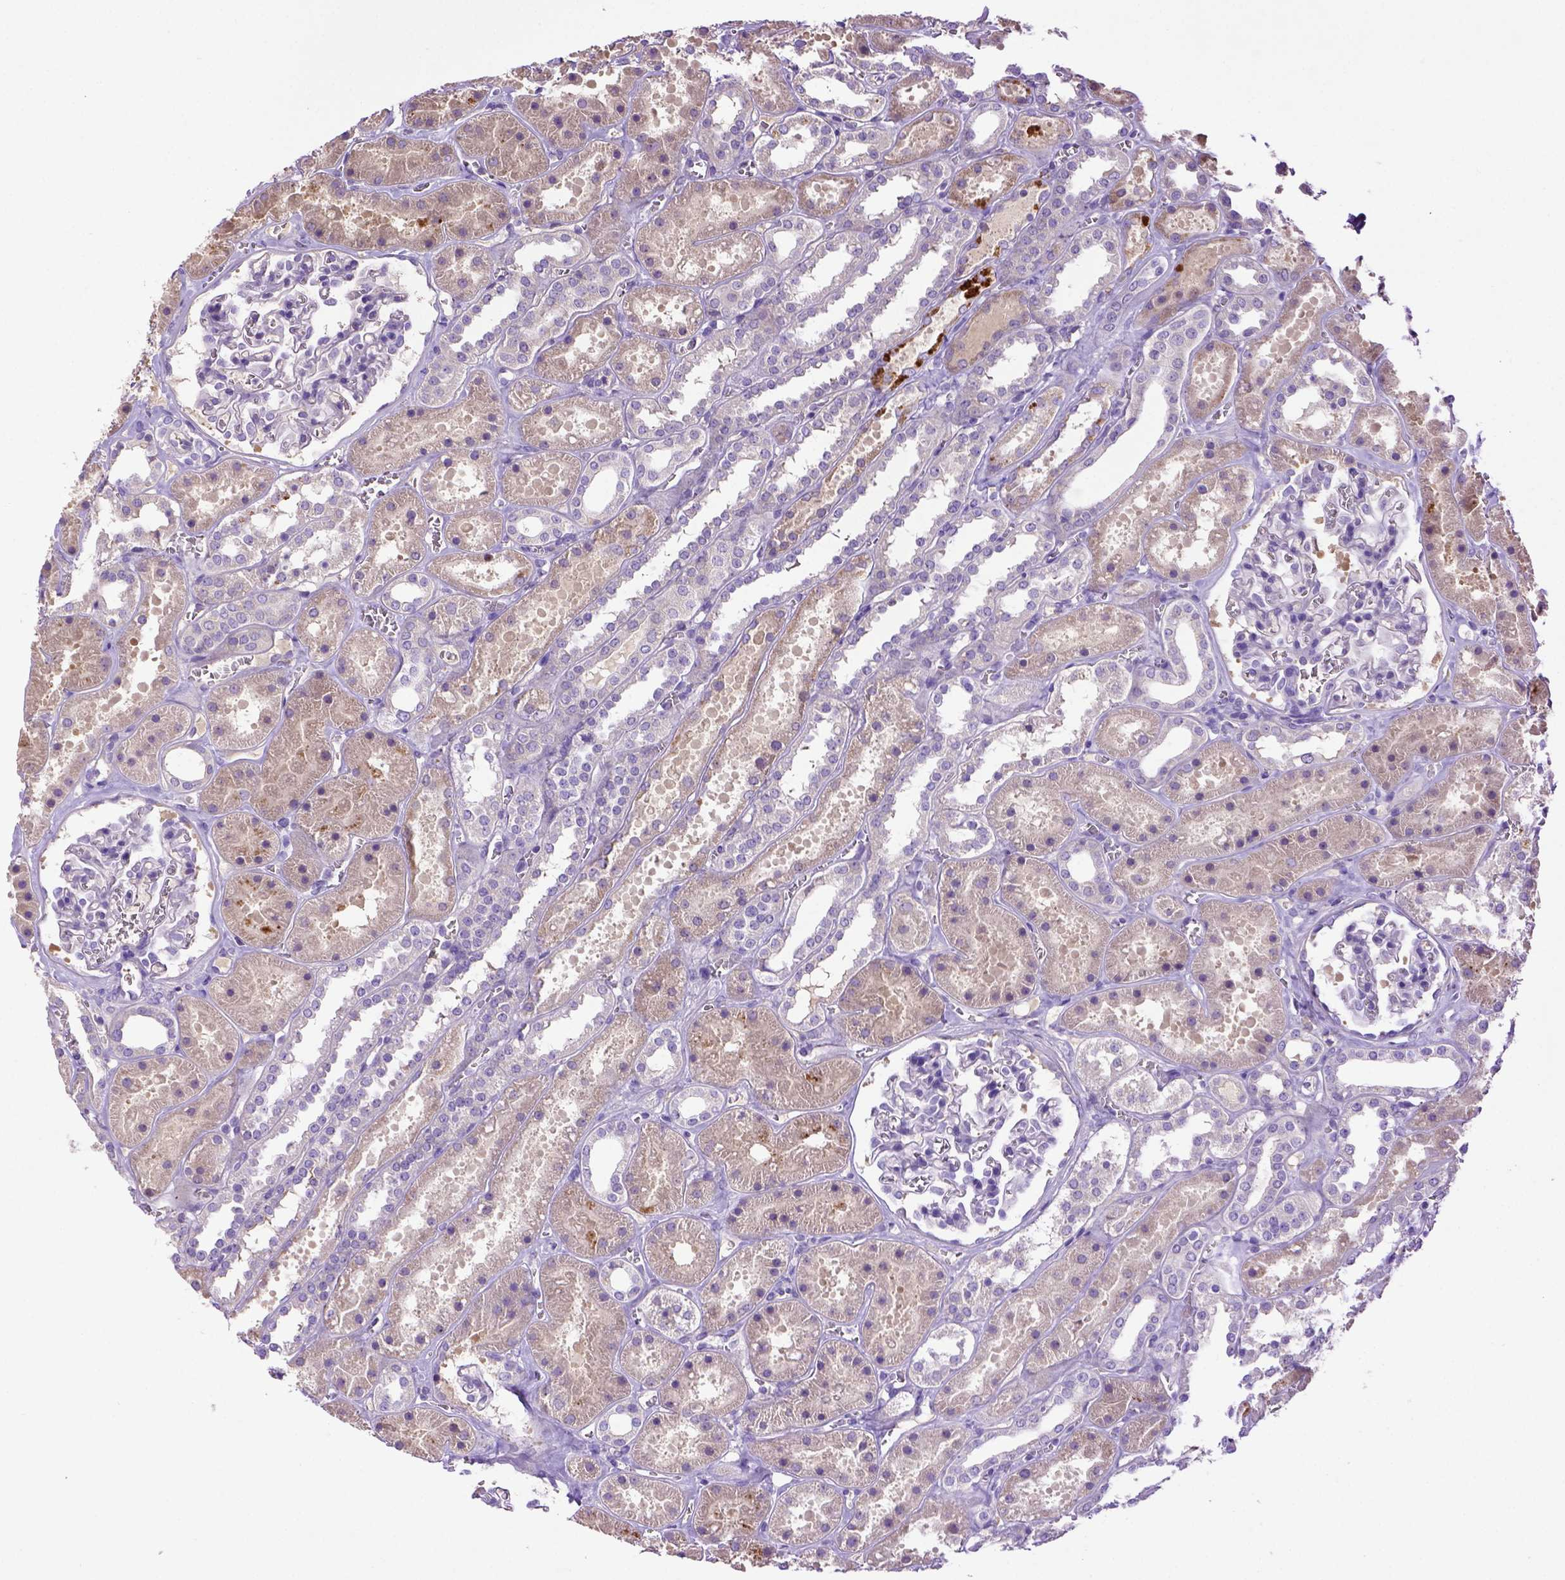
{"staining": {"intensity": "negative", "quantity": "none", "location": "none"}, "tissue": "kidney", "cell_type": "Cells in glomeruli", "image_type": "normal", "snomed": [{"axis": "morphology", "description": "Normal tissue, NOS"}, {"axis": "topography", "description": "Kidney"}], "caption": "Kidney stained for a protein using immunohistochemistry (IHC) shows no expression cells in glomeruli.", "gene": "DEPDC1B", "patient": {"sex": "female", "age": 41}}